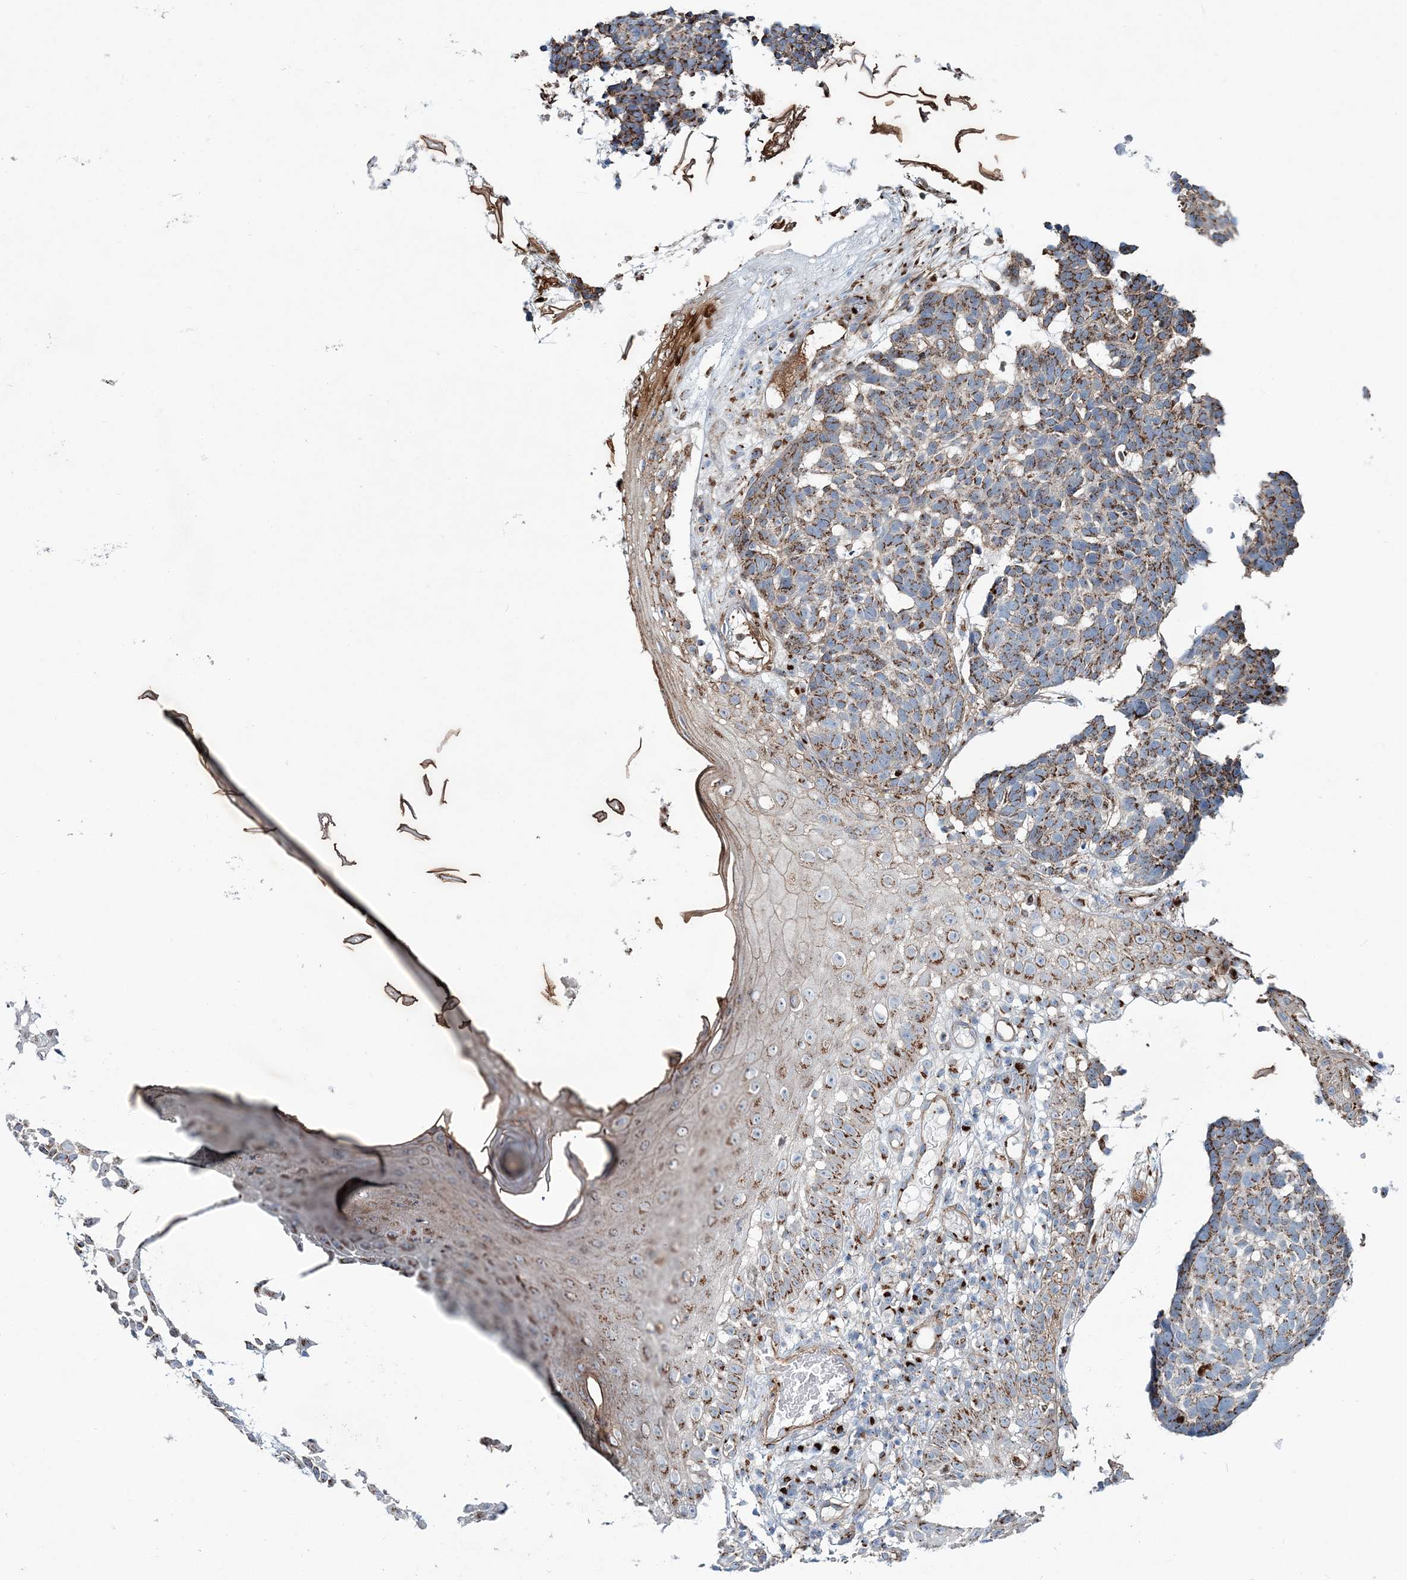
{"staining": {"intensity": "moderate", "quantity": ">75%", "location": "cytoplasmic/membranous"}, "tissue": "skin cancer", "cell_type": "Tumor cells", "image_type": "cancer", "snomed": [{"axis": "morphology", "description": "Basal cell carcinoma"}, {"axis": "topography", "description": "Skin"}], "caption": "Approximately >75% of tumor cells in human skin cancer (basal cell carcinoma) exhibit moderate cytoplasmic/membranous protein positivity as visualized by brown immunohistochemical staining.", "gene": "MAN1A2", "patient": {"sex": "male", "age": 85}}